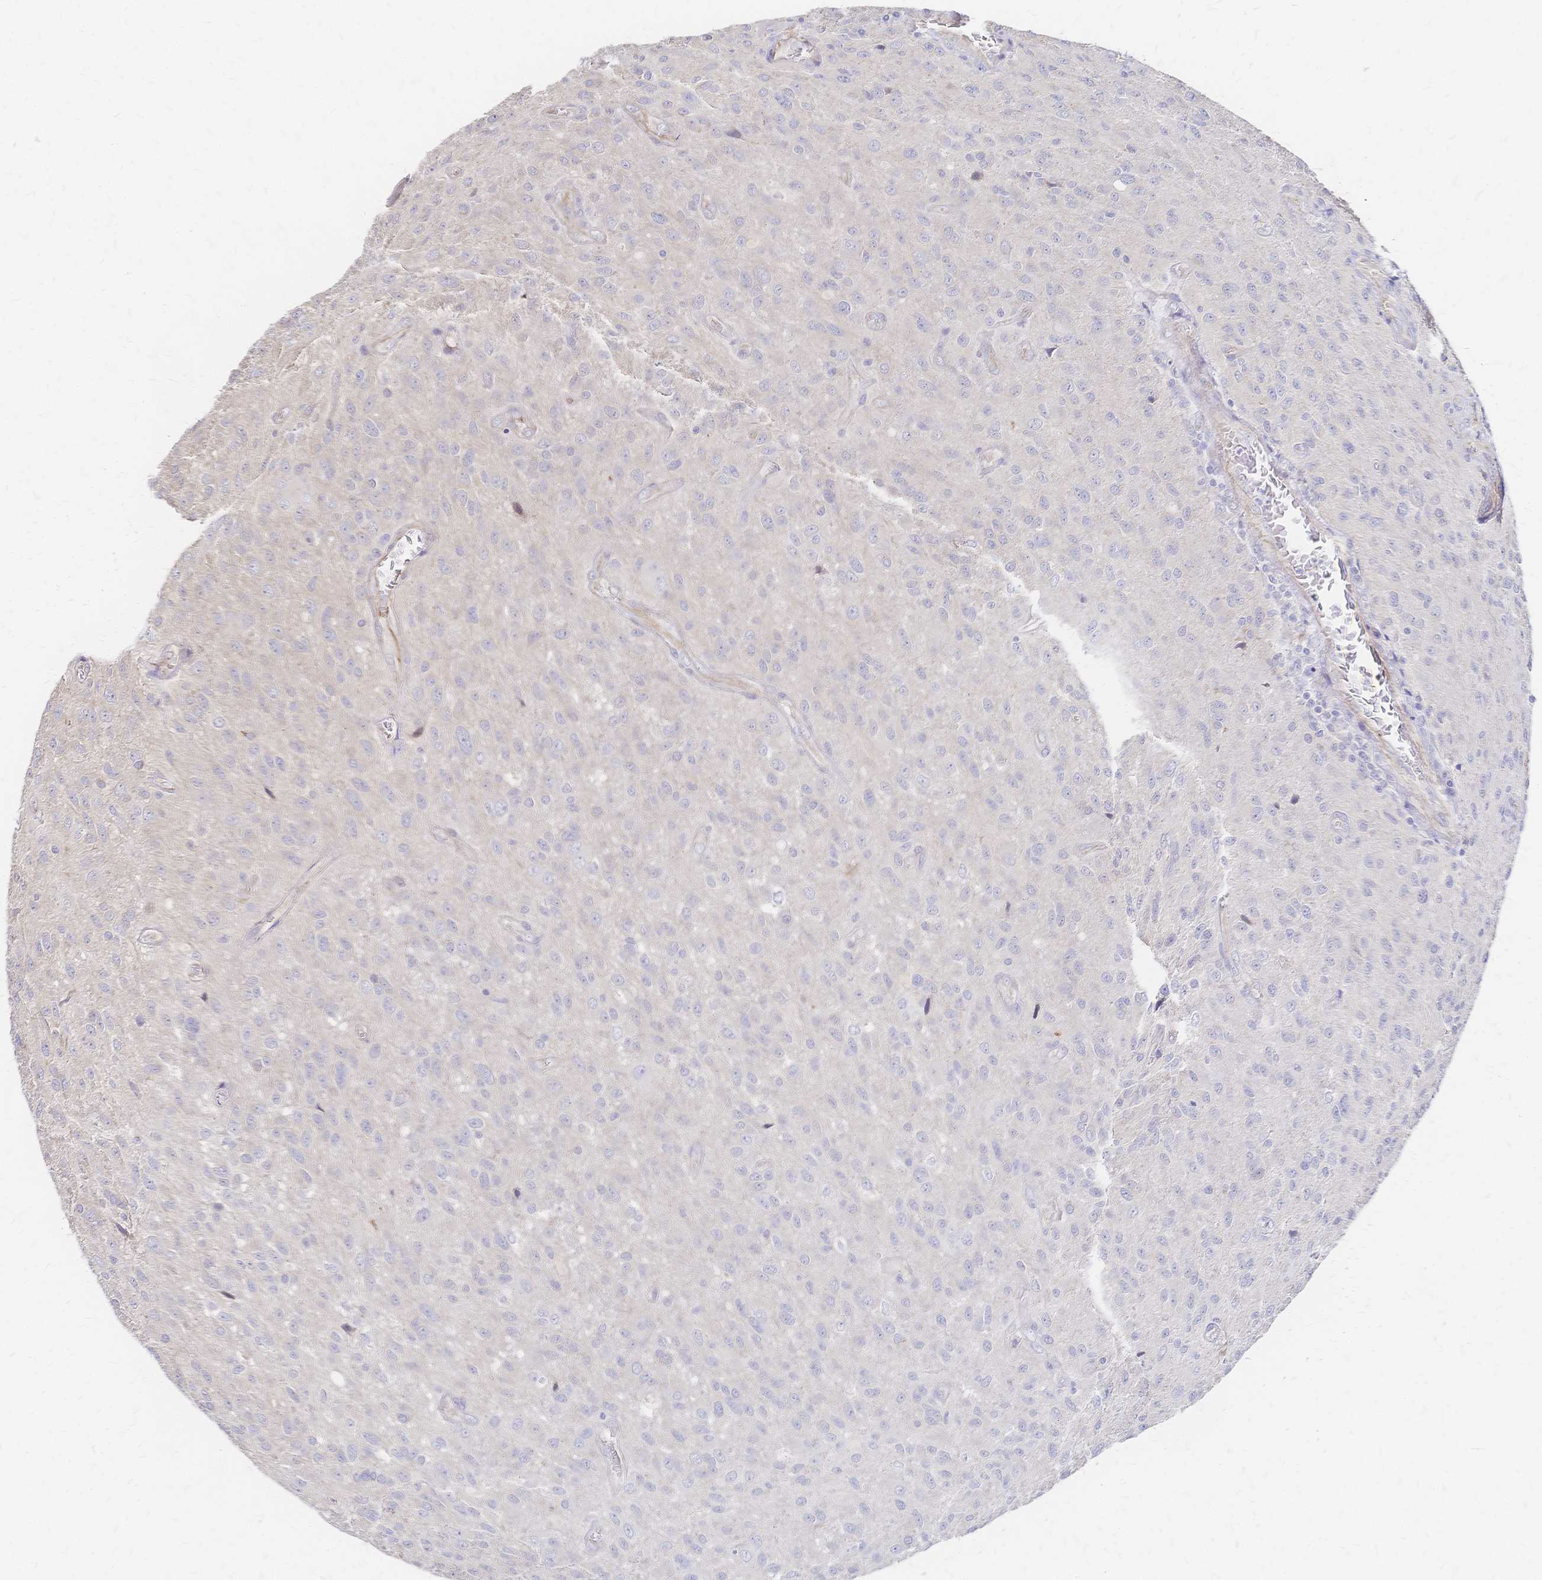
{"staining": {"intensity": "negative", "quantity": "none", "location": "none"}, "tissue": "glioma", "cell_type": "Tumor cells", "image_type": "cancer", "snomed": [{"axis": "morphology", "description": "Glioma, malignant, Low grade"}, {"axis": "topography", "description": "Brain"}], "caption": "This is an immunohistochemistry photomicrograph of malignant glioma (low-grade). There is no expression in tumor cells.", "gene": "SLC5A1", "patient": {"sex": "male", "age": 66}}